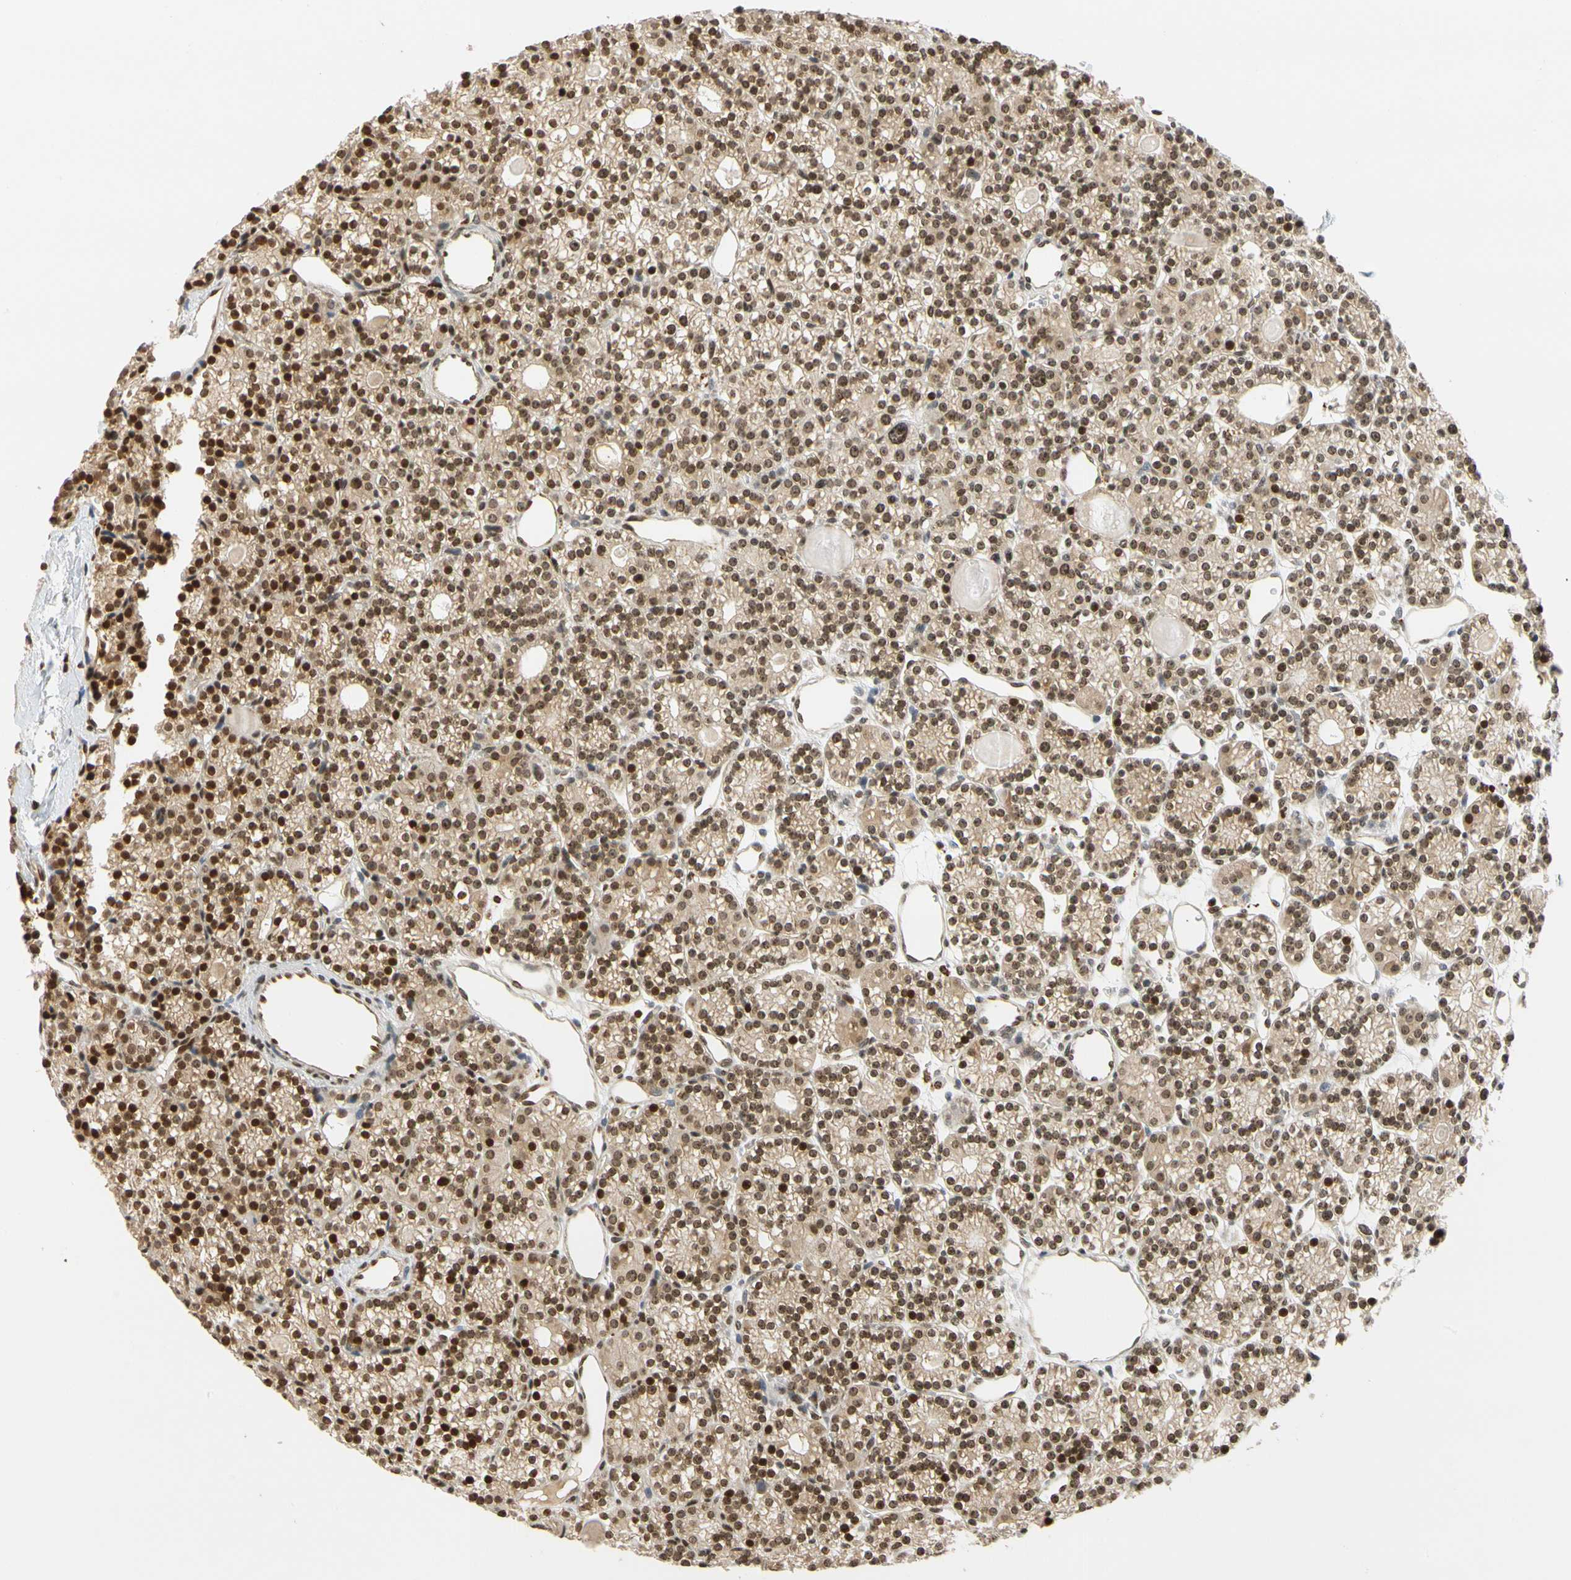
{"staining": {"intensity": "moderate", "quantity": ">75%", "location": "cytoplasmic/membranous,nuclear"}, "tissue": "parathyroid gland", "cell_type": "Glandular cells", "image_type": "normal", "snomed": [{"axis": "morphology", "description": "Normal tissue, NOS"}, {"axis": "topography", "description": "Parathyroid gland"}], "caption": "DAB (3,3'-diaminobenzidine) immunohistochemical staining of unremarkable parathyroid gland shows moderate cytoplasmic/membranous,nuclear protein positivity in approximately >75% of glandular cells.", "gene": "CDK7", "patient": {"sex": "female", "age": 64}}